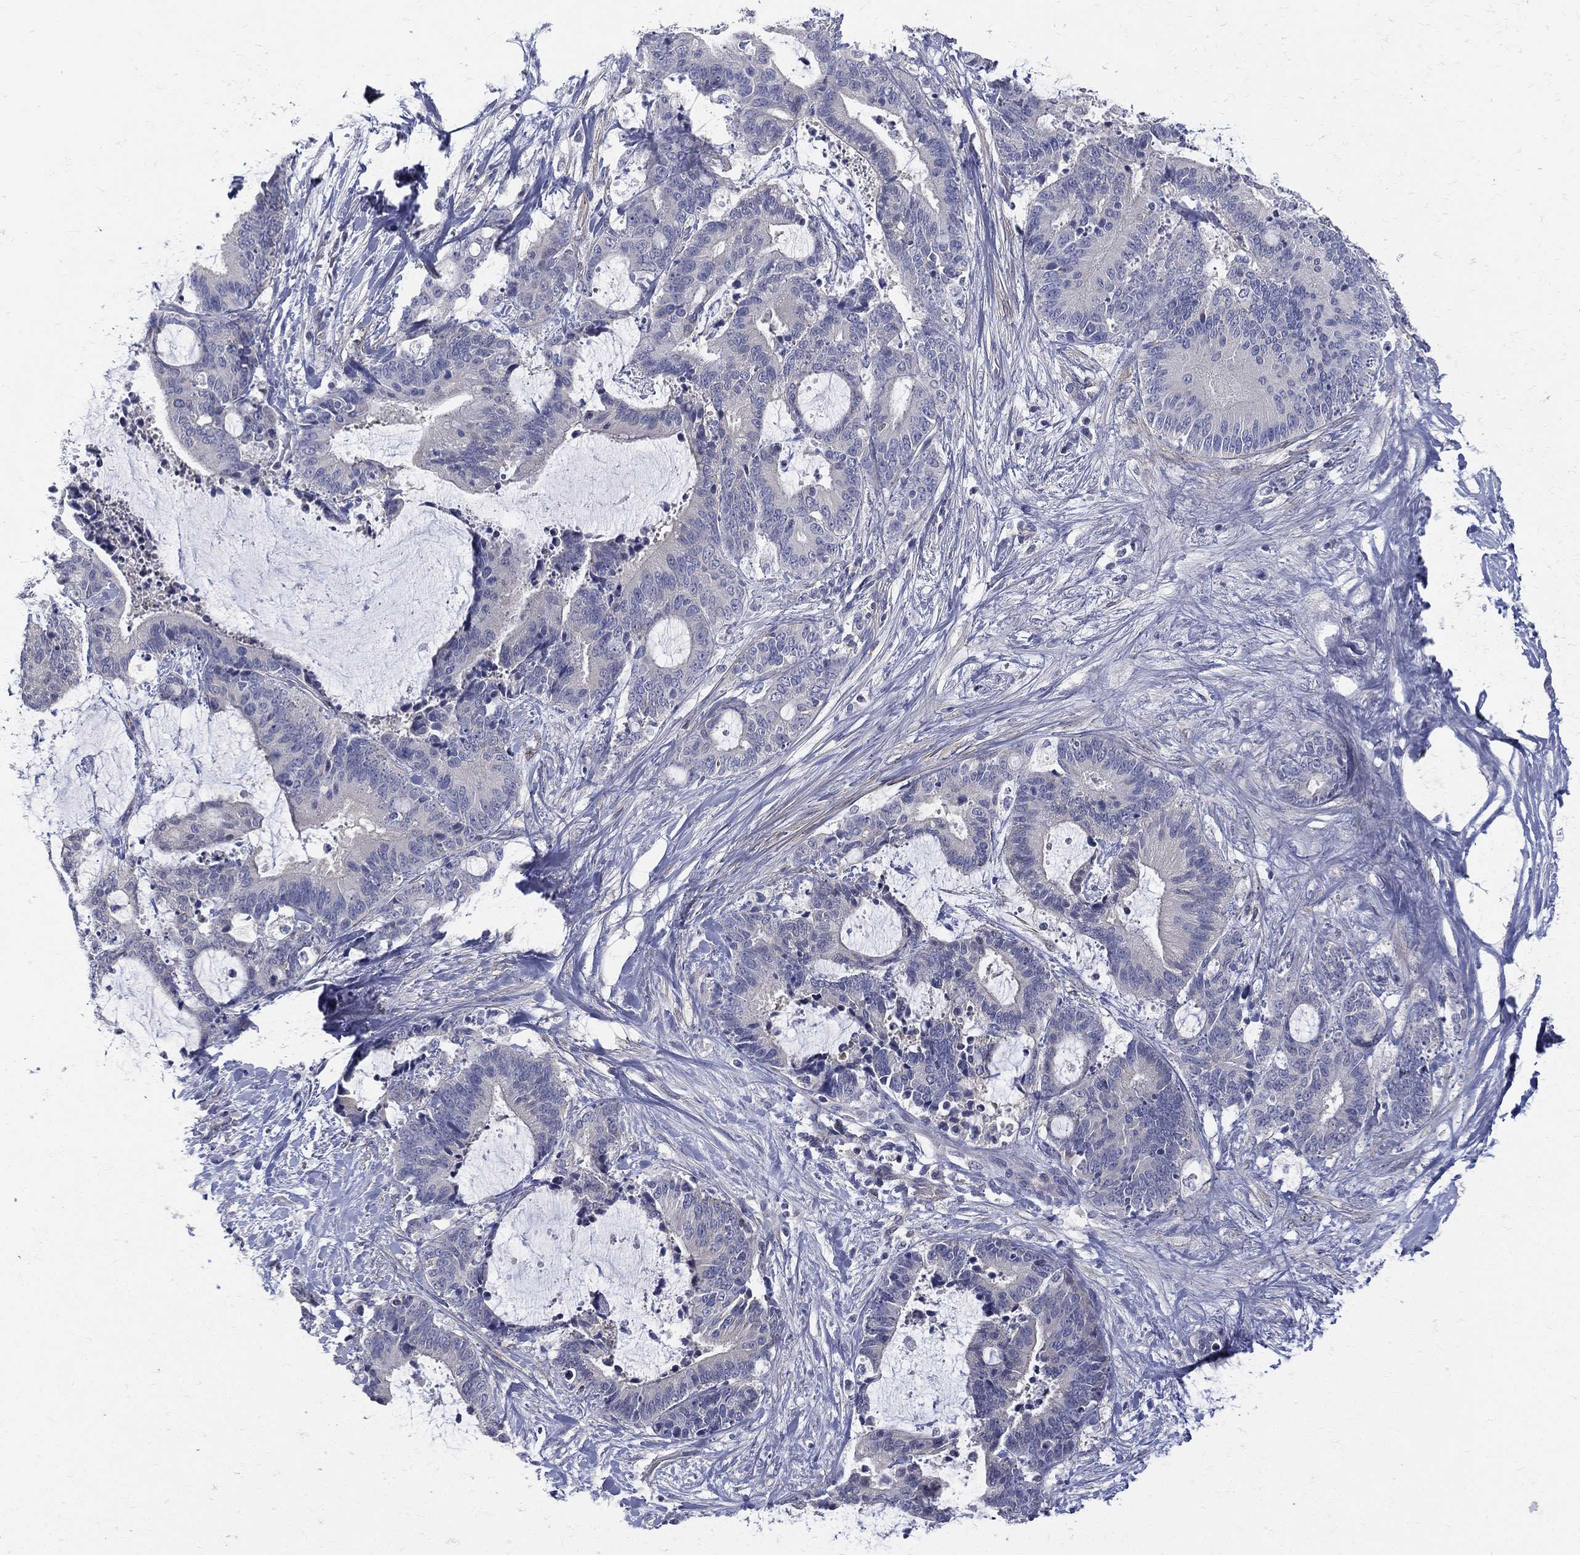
{"staining": {"intensity": "negative", "quantity": "none", "location": "none"}, "tissue": "liver cancer", "cell_type": "Tumor cells", "image_type": "cancer", "snomed": [{"axis": "morphology", "description": "Cholangiocarcinoma"}, {"axis": "topography", "description": "Liver"}], "caption": "Micrograph shows no protein staining in tumor cells of liver cholangiocarcinoma tissue. Nuclei are stained in blue.", "gene": "ETNPPL", "patient": {"sex": "female", "age": 73}}